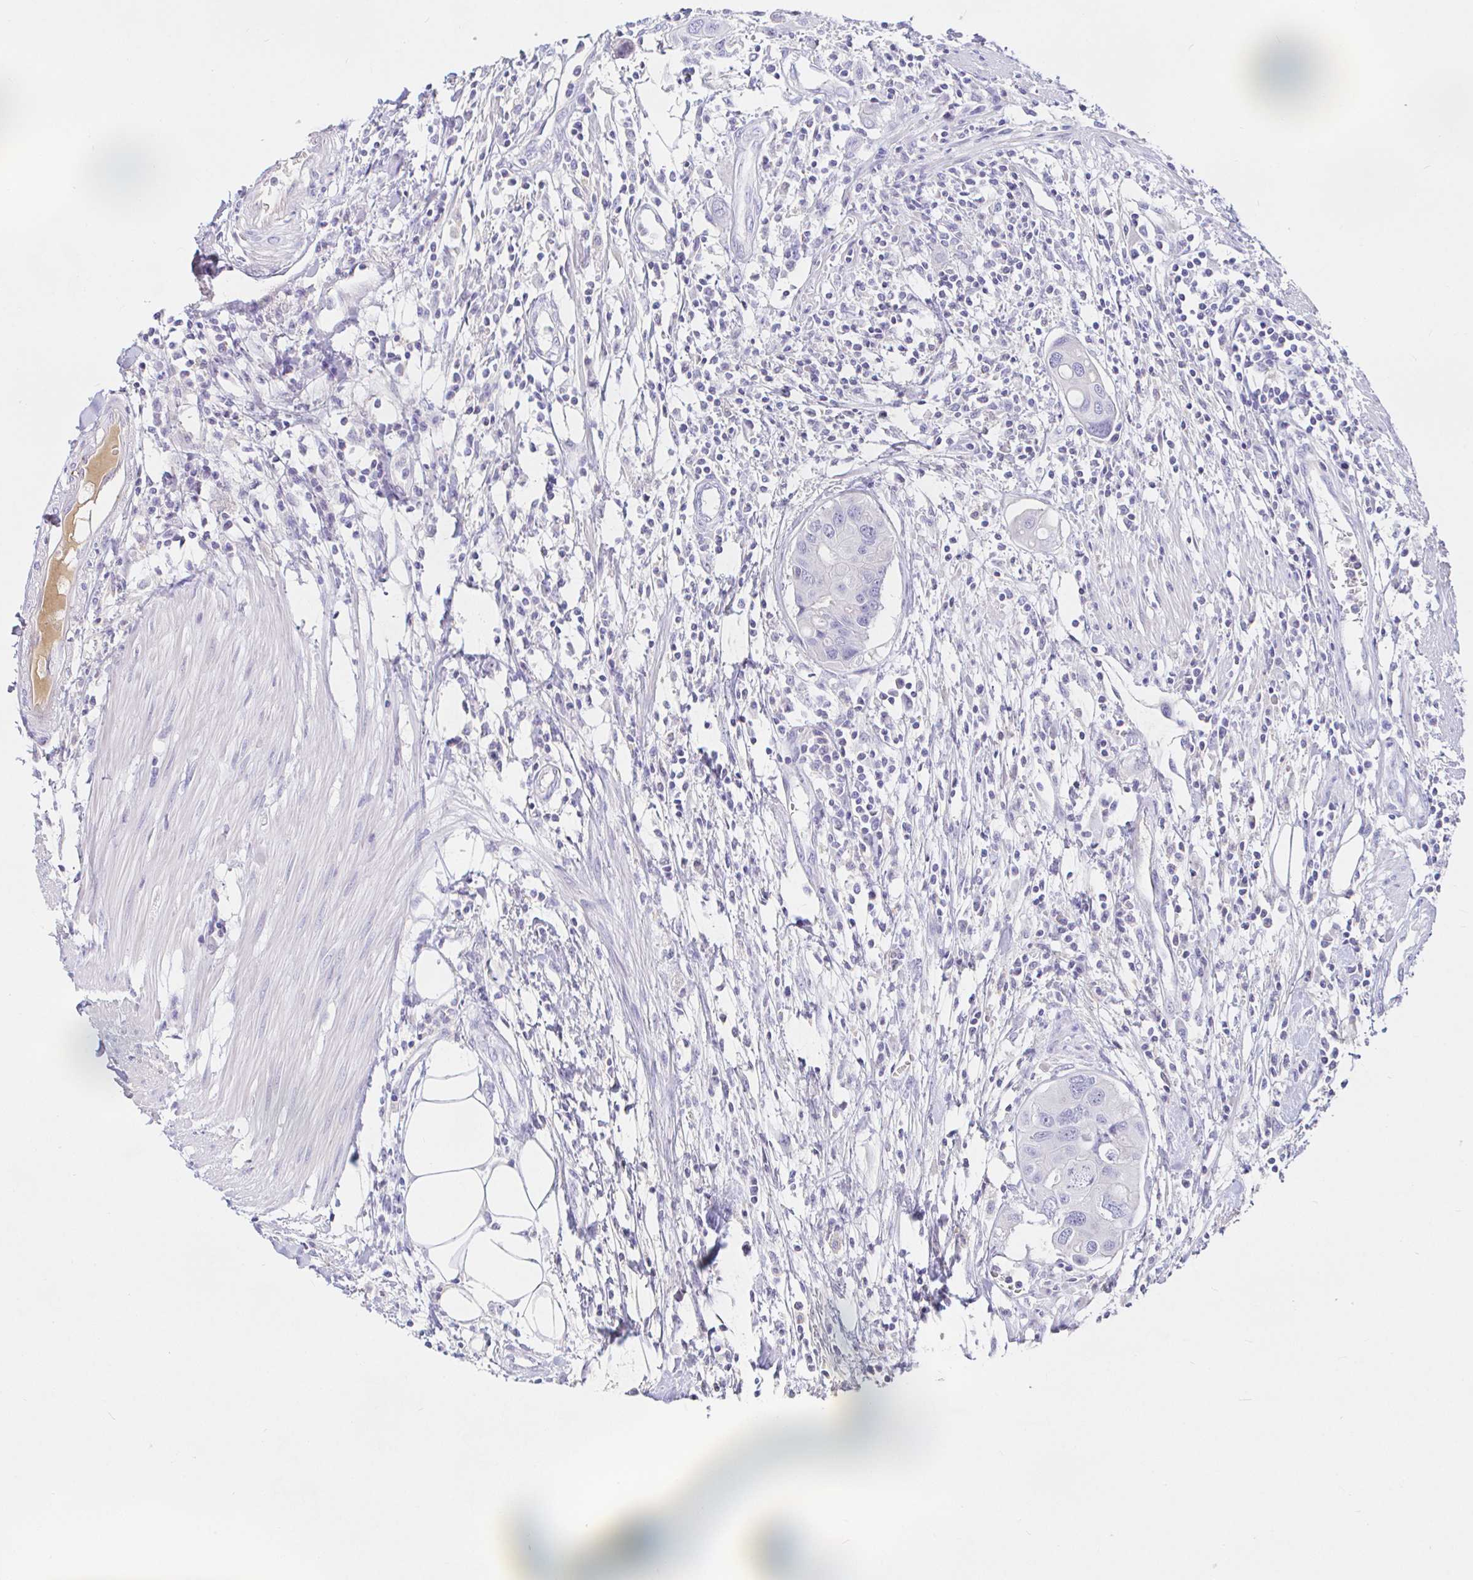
{"staining": {"intensity": "negative", "quantity": "none", "location": "none"}, "tissue": "colorectal cancer", "cell_type": "Tumor cells", "image_type": "cancer", "snomed": [{"axis": "morphology", "description": "Adenocarcinoma, NOS"}, {"axis": "topography", "description": "Colon"}], "caption": "Tumor cells show no significant expression in colorectal cancer (adenocarcinoma). (DAB (3,3'-diaminobenzidine) IHC, high magnification).", "gene": "SAA4", "patient": {"sex": "male", "age": 77}}